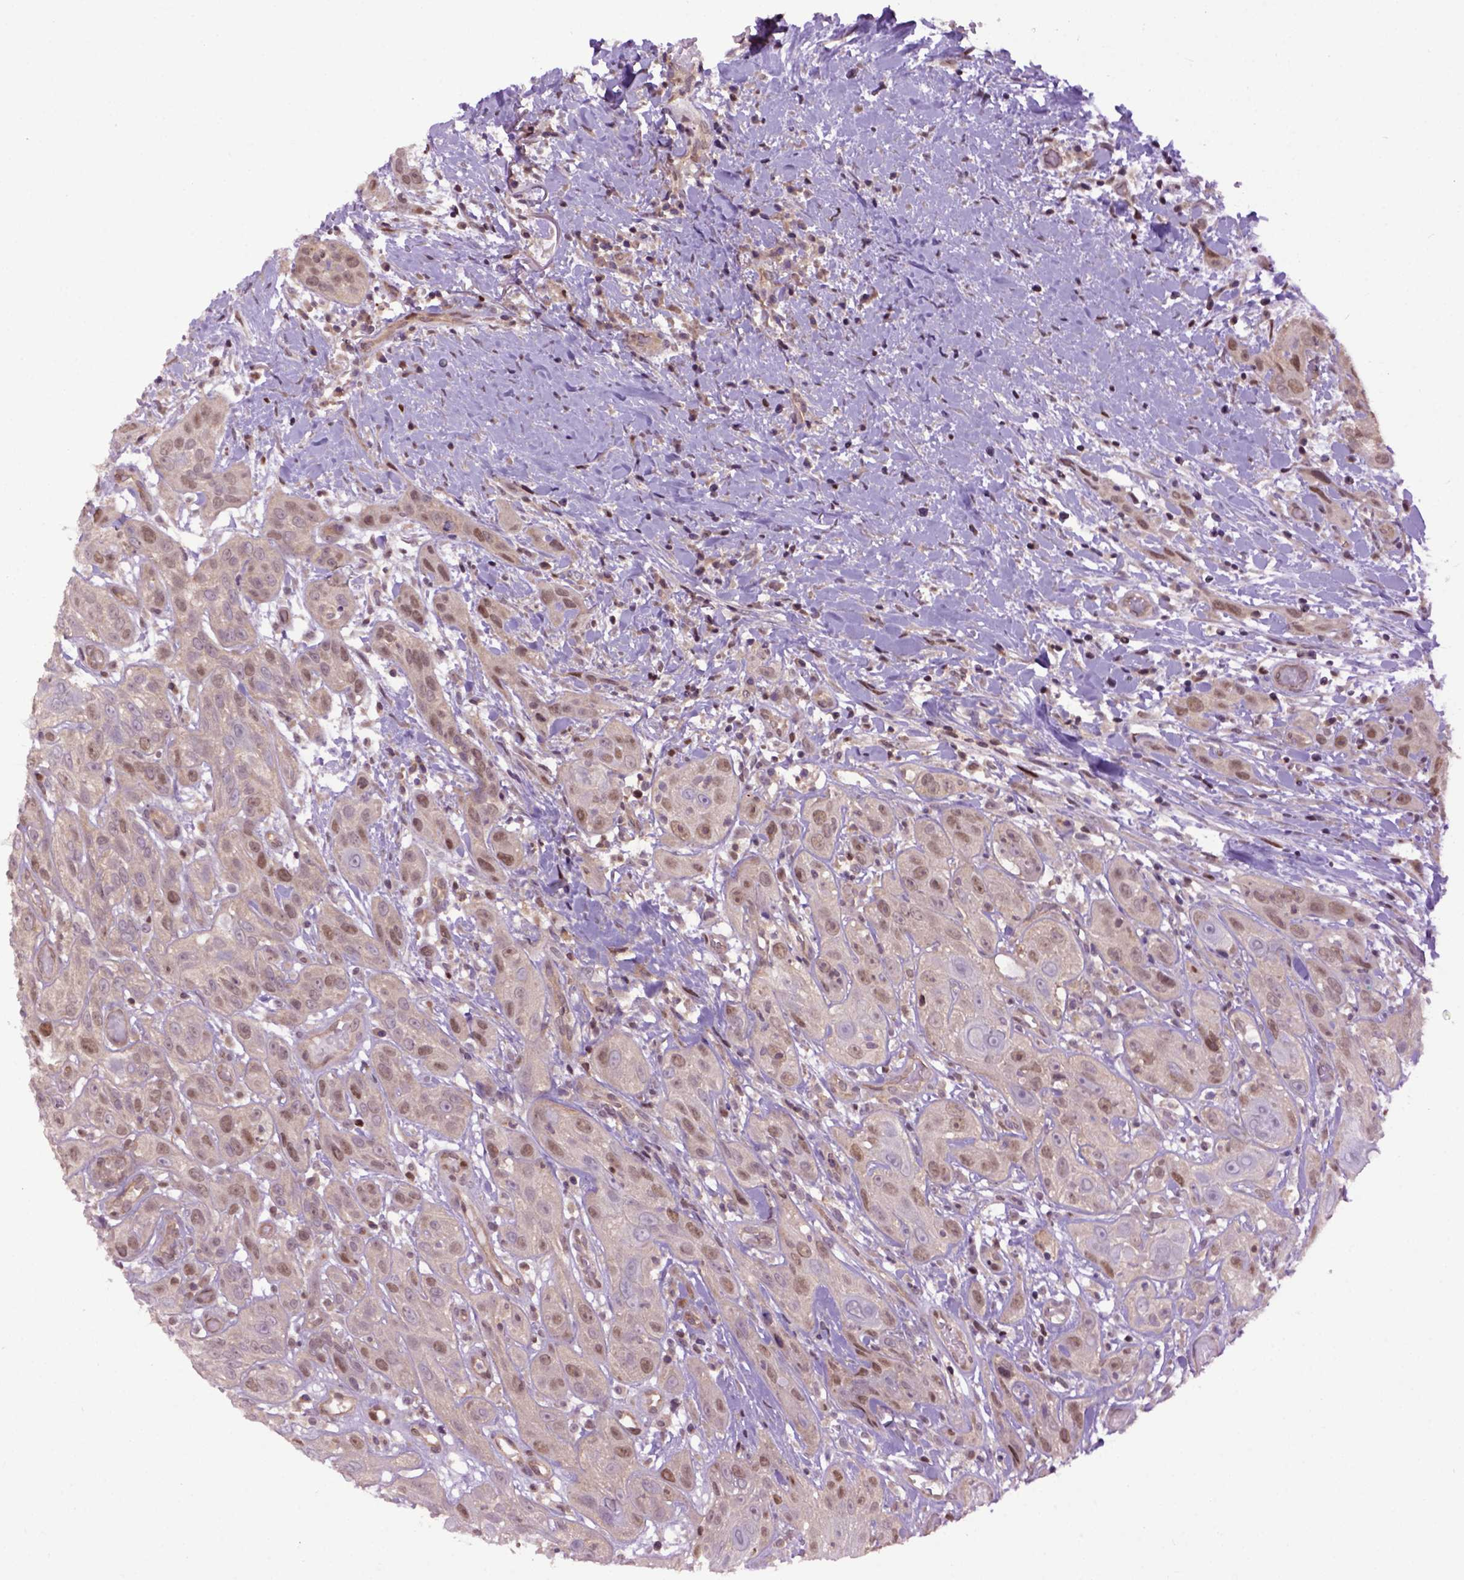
{"staining": {"intensity": "moderate", "quantity": ">75%", "location": "cytoplasmic/membranous,nuclear"}, "tissue": "head and neck cancer", "cell_type": "Tumor cells", "image_type": "cancer", "snomed": [{"axis": "morphology", "description": "Normal tissue, NOS"}, {"axis": "morphology", "description": "Squamous cell carcinoma, NOS"}, {"axis": "topography", "description": "Oral tissue"}, {"axis": "topography", "description": "Salivary gland"}, {"axis": "topography", "description": "Head-Neck"}], "caption": "Human head and neck squamous cell carcinoma stained with a brown dye demonstrates moderate cytoplasmic/membranous and nuclear positive expression in approximately >75% of tumor cells.", "gene": "WDR48", "patient": {"sex": "female", "age": 62}}